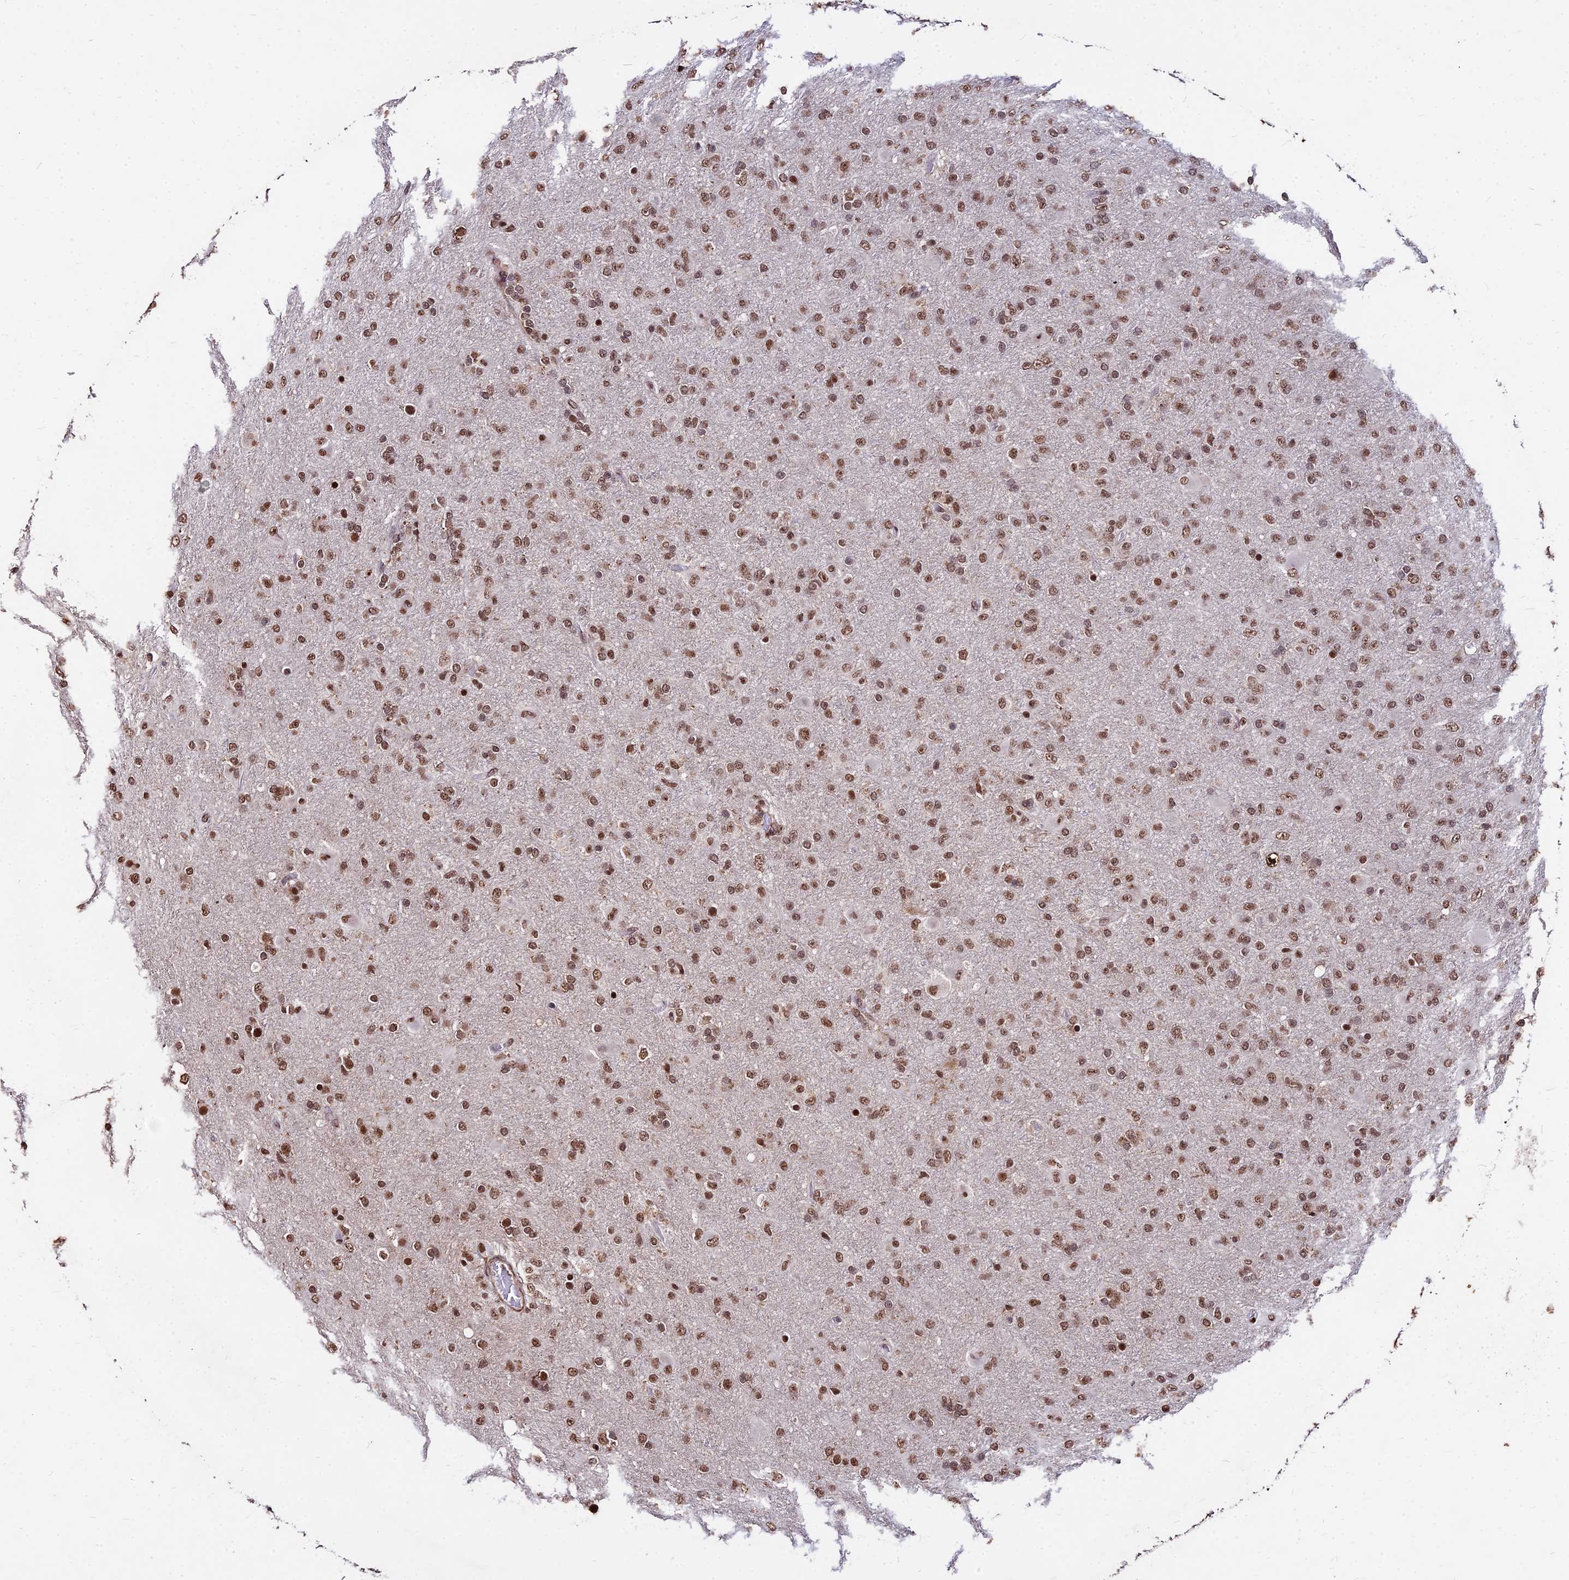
{"staining": {"intensity": "moderate", "quantity": ">75%", "location": "nuclear"}, "tissue": "glioma", "cell_type": "Tumor cells", "image_type": "cancer", "snomed": [{"axis": "morphology", "description": "Glioma, malignant, Low grade"}, {"axis": "topography", "description": "Brain"}], "caption": "IHC image of glioma stained for a protein (brown), which reveals medium levels of moderate nuclear positivity in approximately >75% of tumor cells.", "gene": "ZBED4", "patient": {"sex": "male", "age": 65}}